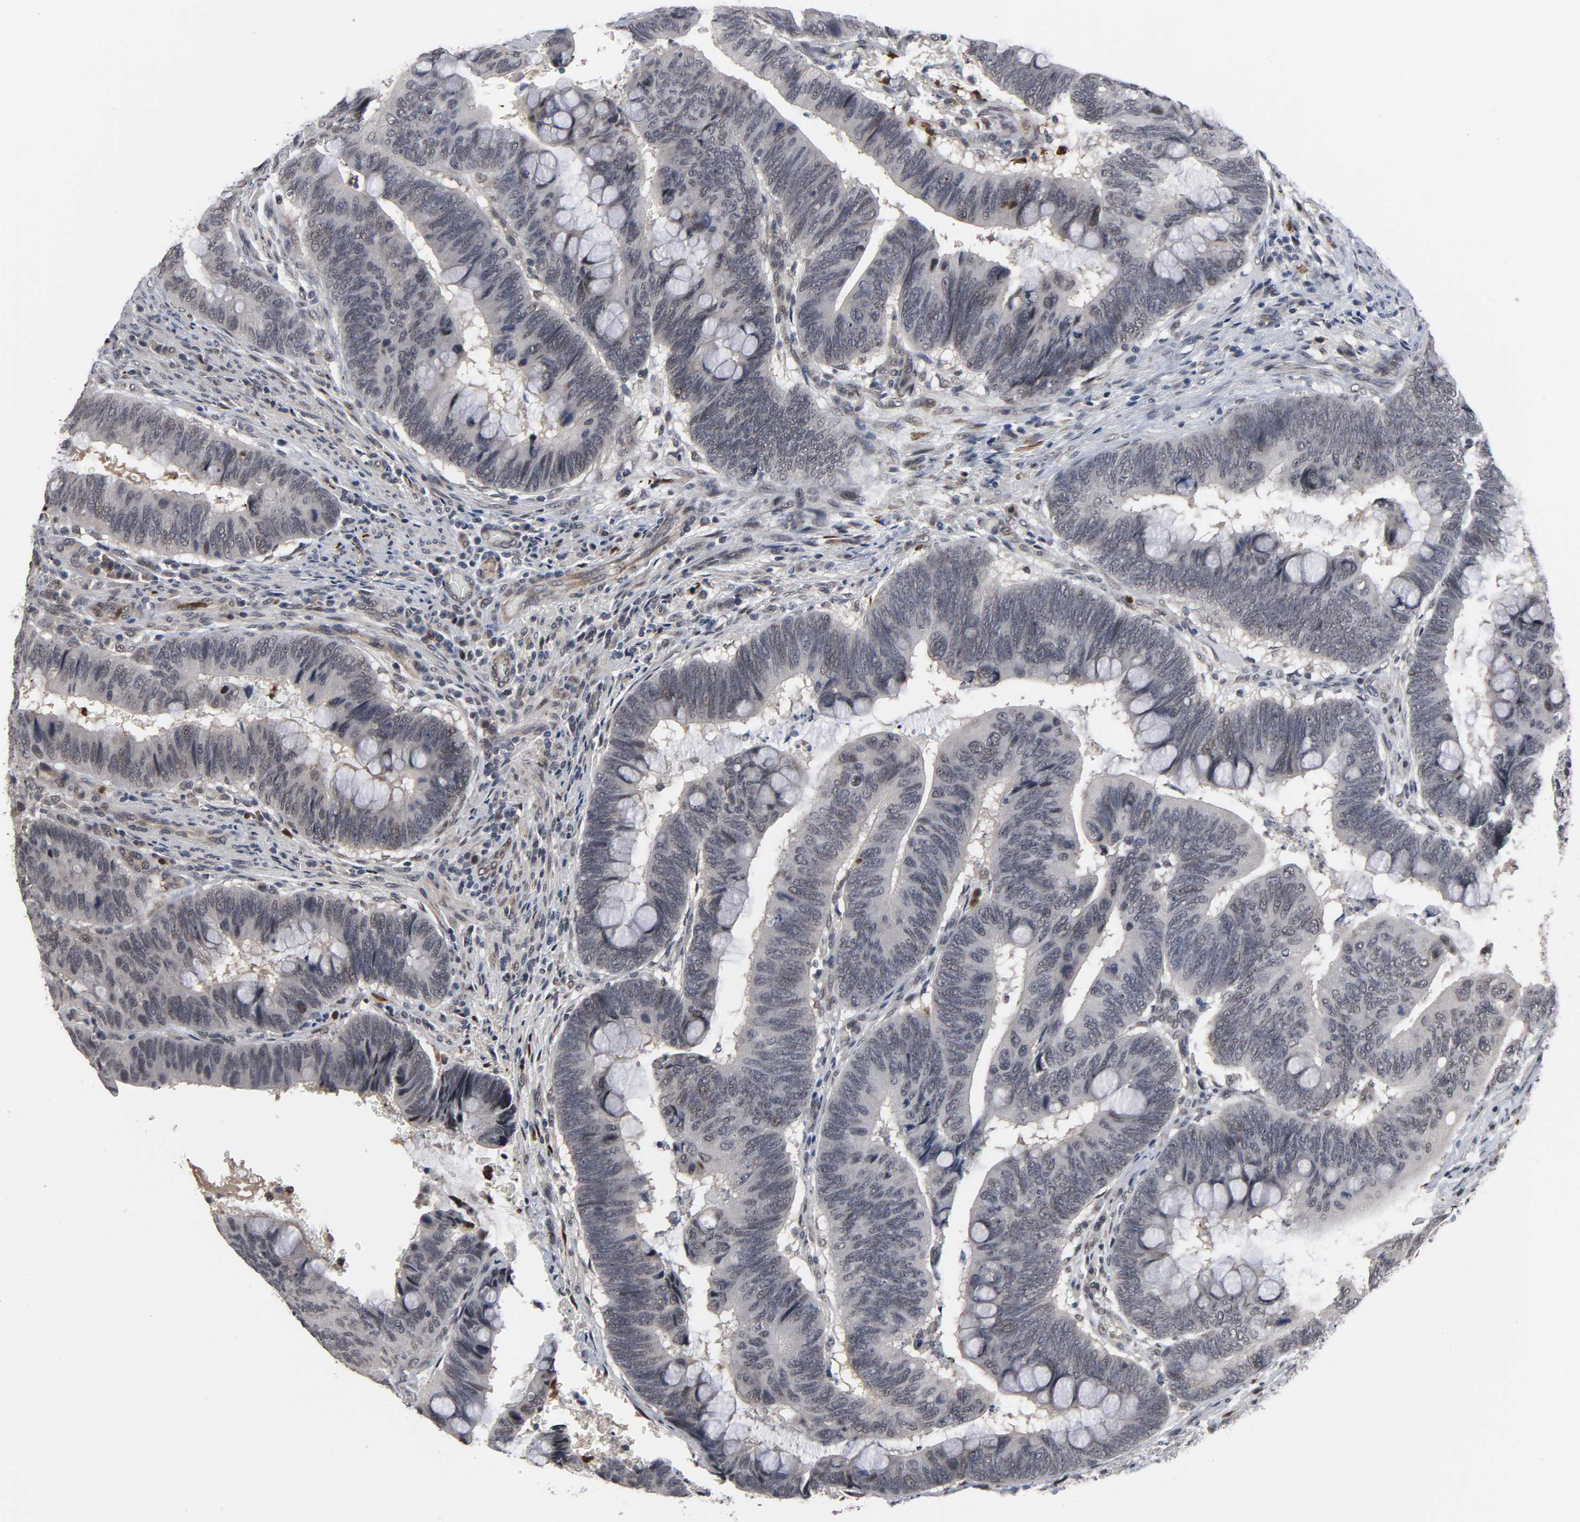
{"staining": {"intensity": "negative", "quantity": "none", "location": "none"}, "tissue": "colorectal cancer", "cell_type": "Tumor cells", "image_type": "cancer", "snomed": [{"axis": "morphology", "description": "Normal tissue, NOS"}, {"axis": "morphology", "description": "Adenocarcinoma, NOS"}, {"axis": "topography", "description": "Rectum"}], "caption": "IHC image of neoplastic tissue: human colorectal cancer stained with DAB (3,3'-diaminobenzidine) demonstrates no significant protein positivity in tumor cells.", "gene": "RTL5", "patient": {"sex": "male", "age": 92}}